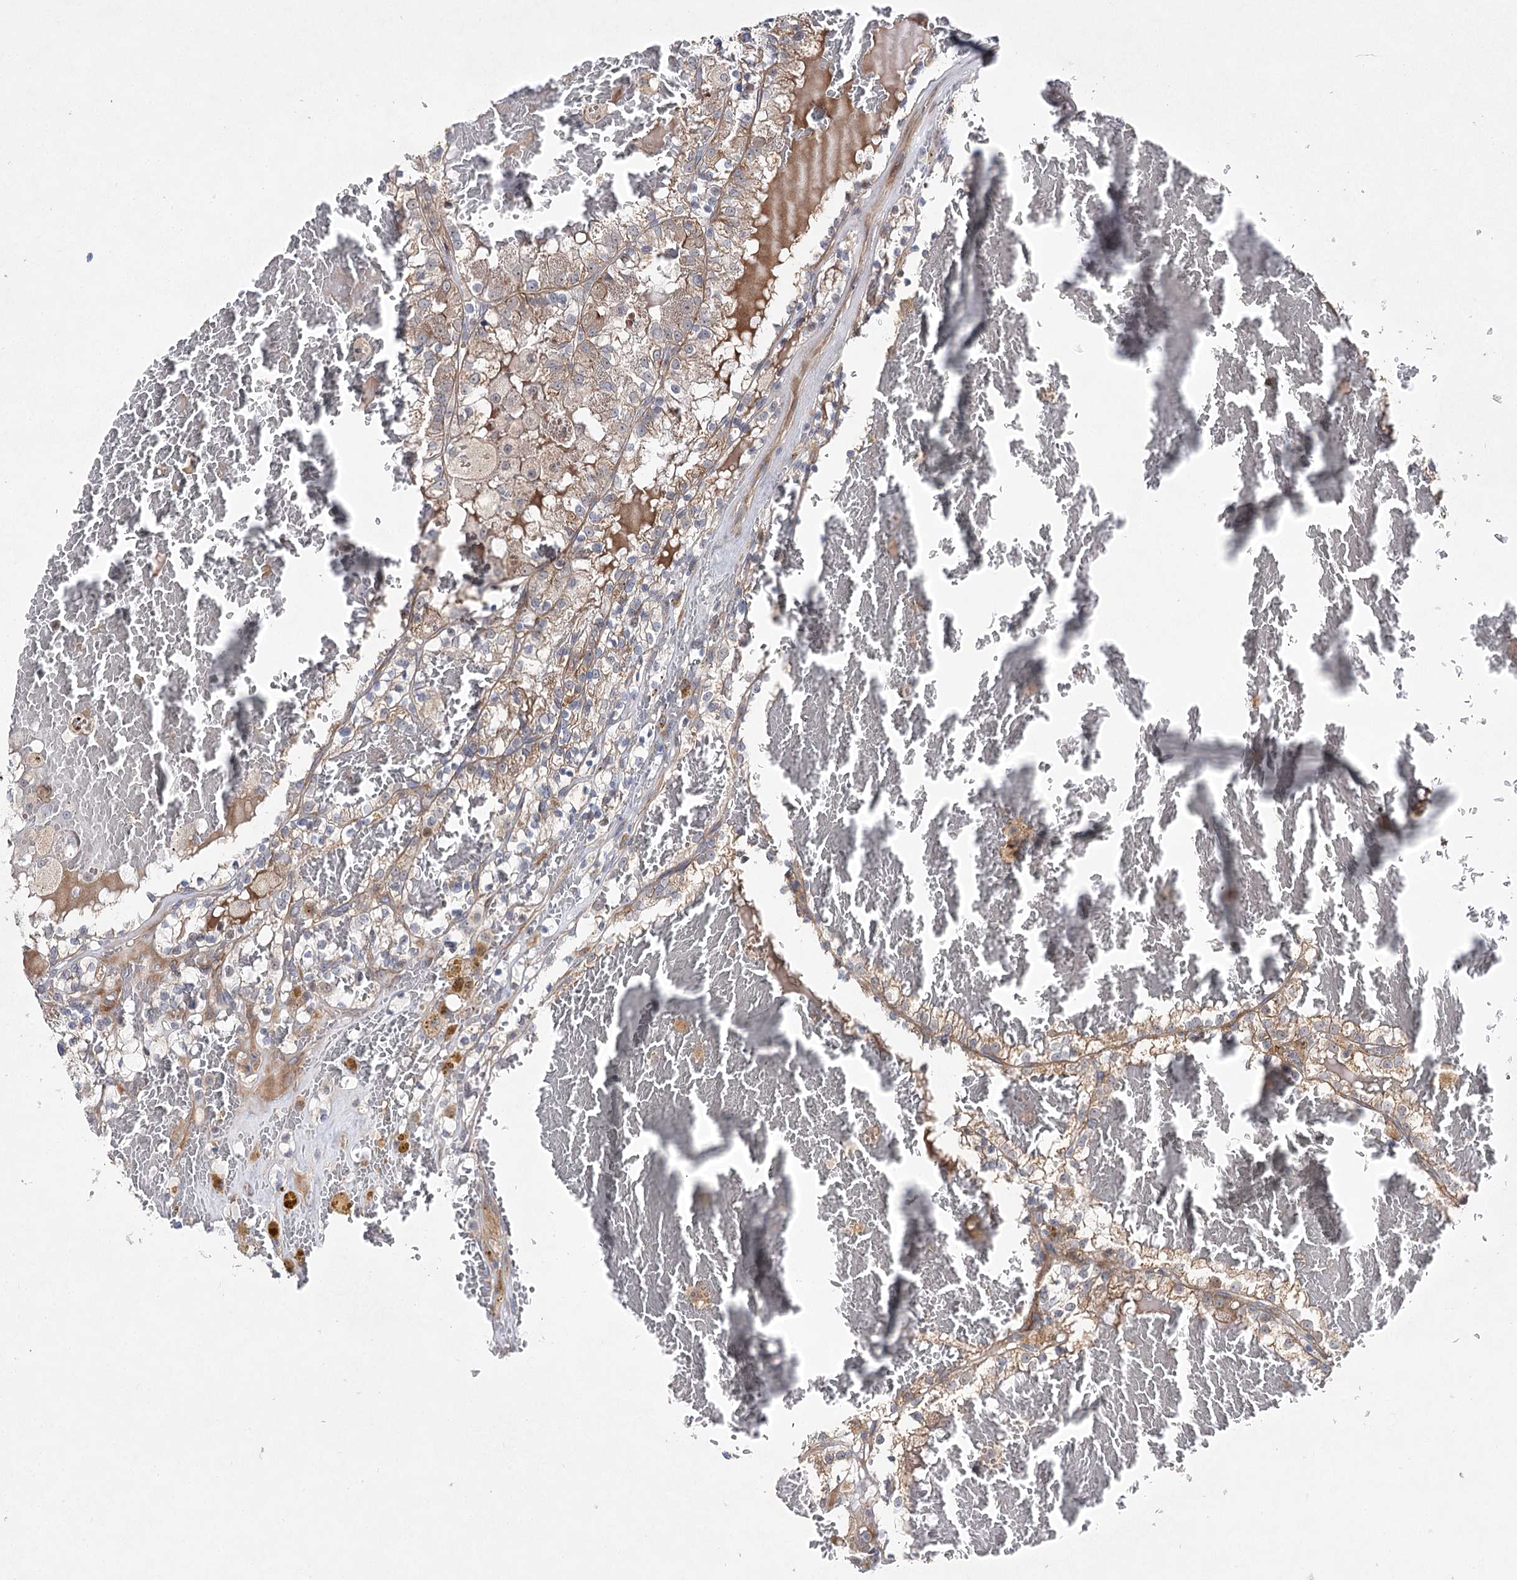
{"staining": {"intensity": "weak", "quantity": "25%-75%", "location": "cytoplasmic/membranous"}, "tissue": "renal cancer", "cell_type": "Tumor cells", "image_type": "cancer", "snomed": [{"axis": "morphology", "description": "Adenocarcinoma, NOS"}, {"axis": "topography", "description": "Kidney"}], "caption": "Immunohistochemistry (IHC) of human renal adenocarcinoma shows low levels of weak cytoplasmic/membranous staining in approximately 25%-75% of tumor cells.", "gene": "ARHGAP32", "patient": {"sex": "female", "age": 56}}